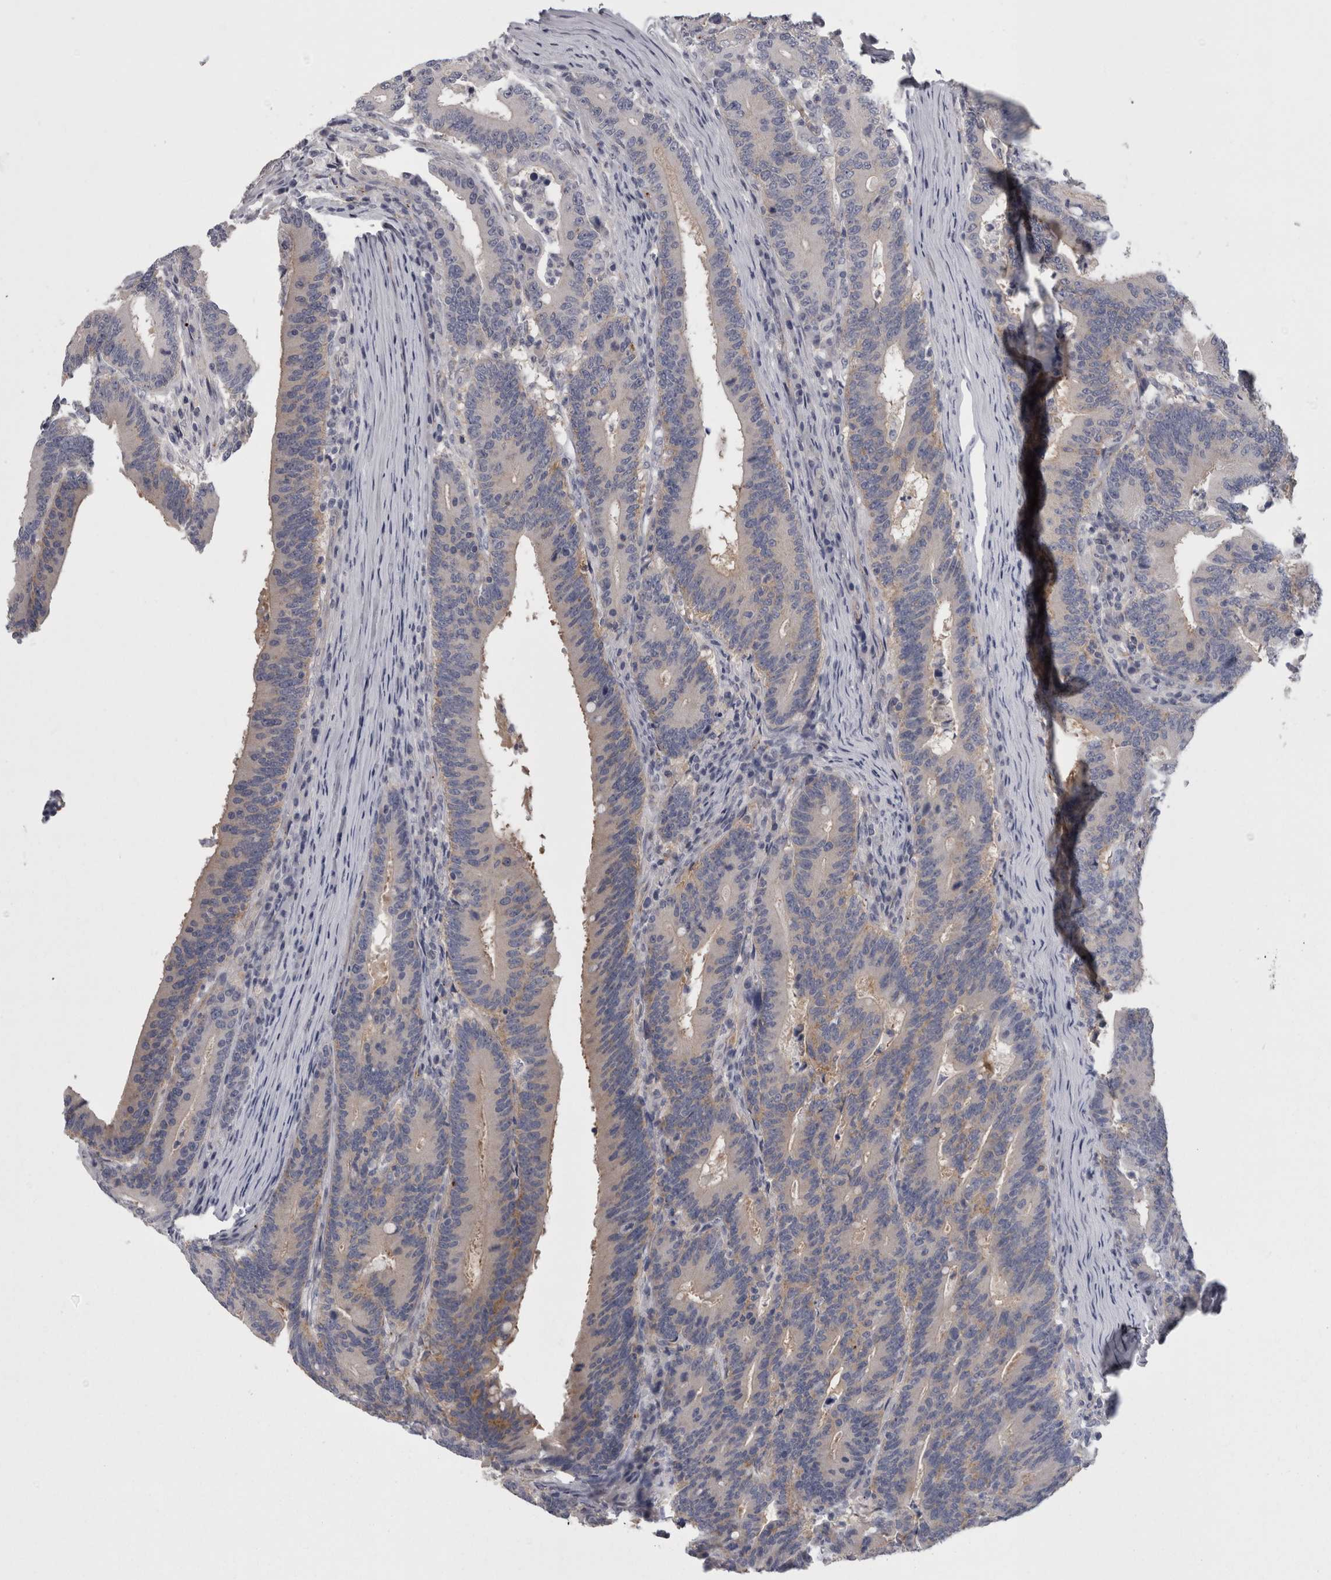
{"staining": {"intensity": "weak", "quantity": "<25%", "location": "cytoplasmic/membranous"}, "tissue": "colorectal cancer", "cell_type": "Tumor cells", "image_type": "cancer", "snomed": [{"axis": "morphology", "description": "Adenocarcinoma, NOS"}, {"axis": "topography", "description": "Colon"}], "caption": "Tumor cells are negative for protein expression in human colorectal cancer (adenocarcinoma).", "gene": "LYZL6", "patient": {"sex": "female", "age": 66}}